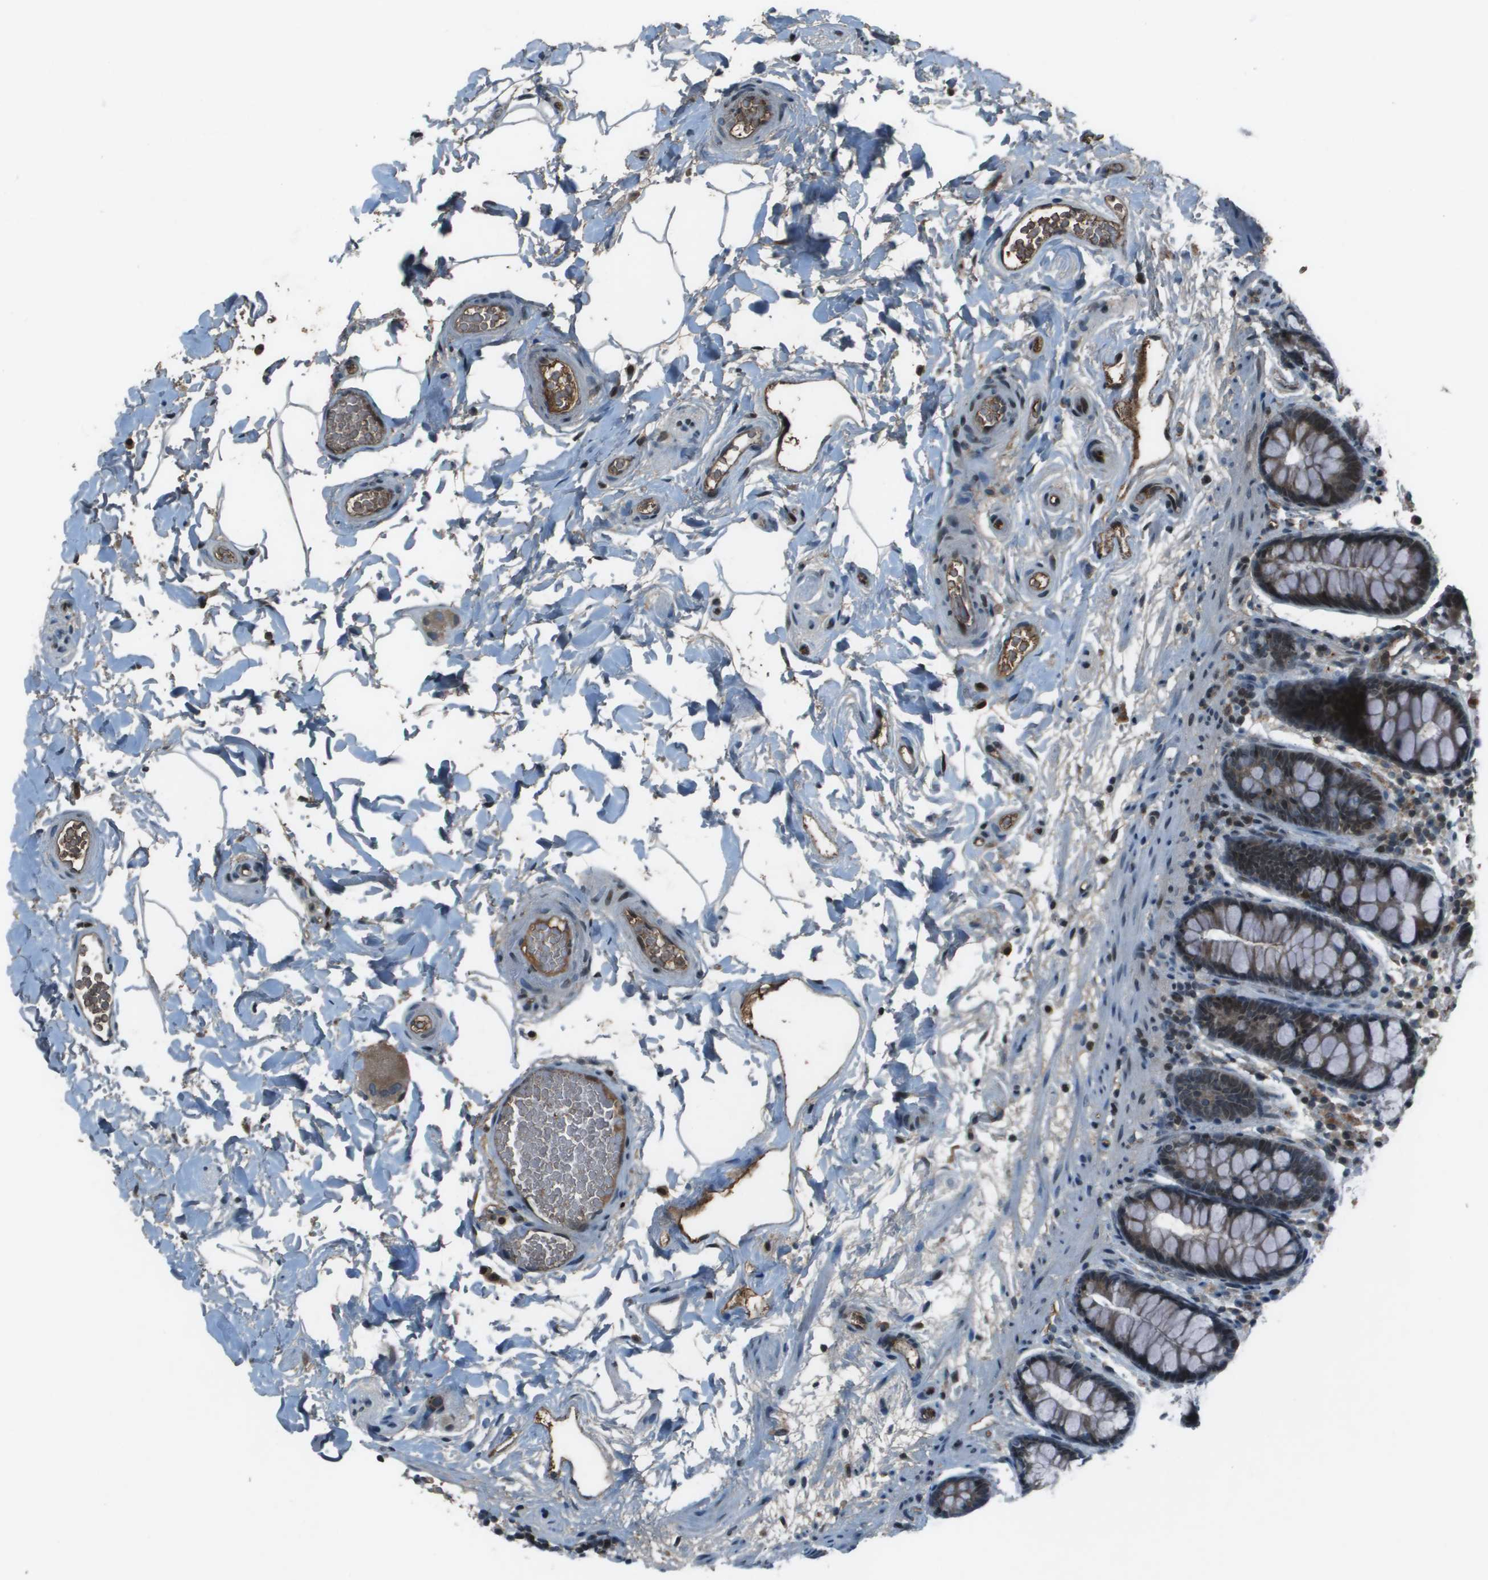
{"staining": {"intensity": "weak", "quantity": ">75%", "location": "cytoplasmic/membranous,nuclear"}, "tissue": "colon", "cell_type": "Endothelial cells", "image_type": "normal", "snomed": [{"axis": "morphology", "description": "Normal tissue, NOS"}, {"axis": "topography", "description": "Colon"}], "caption": "Colon was stained to show a protein in brown. There is low levels of weak cytoplasmic/membranous,nuclear staining in about >75% of endothelial cells.", "gene": "CXCL12", "patient": {"sex": "female", "age": 80}}